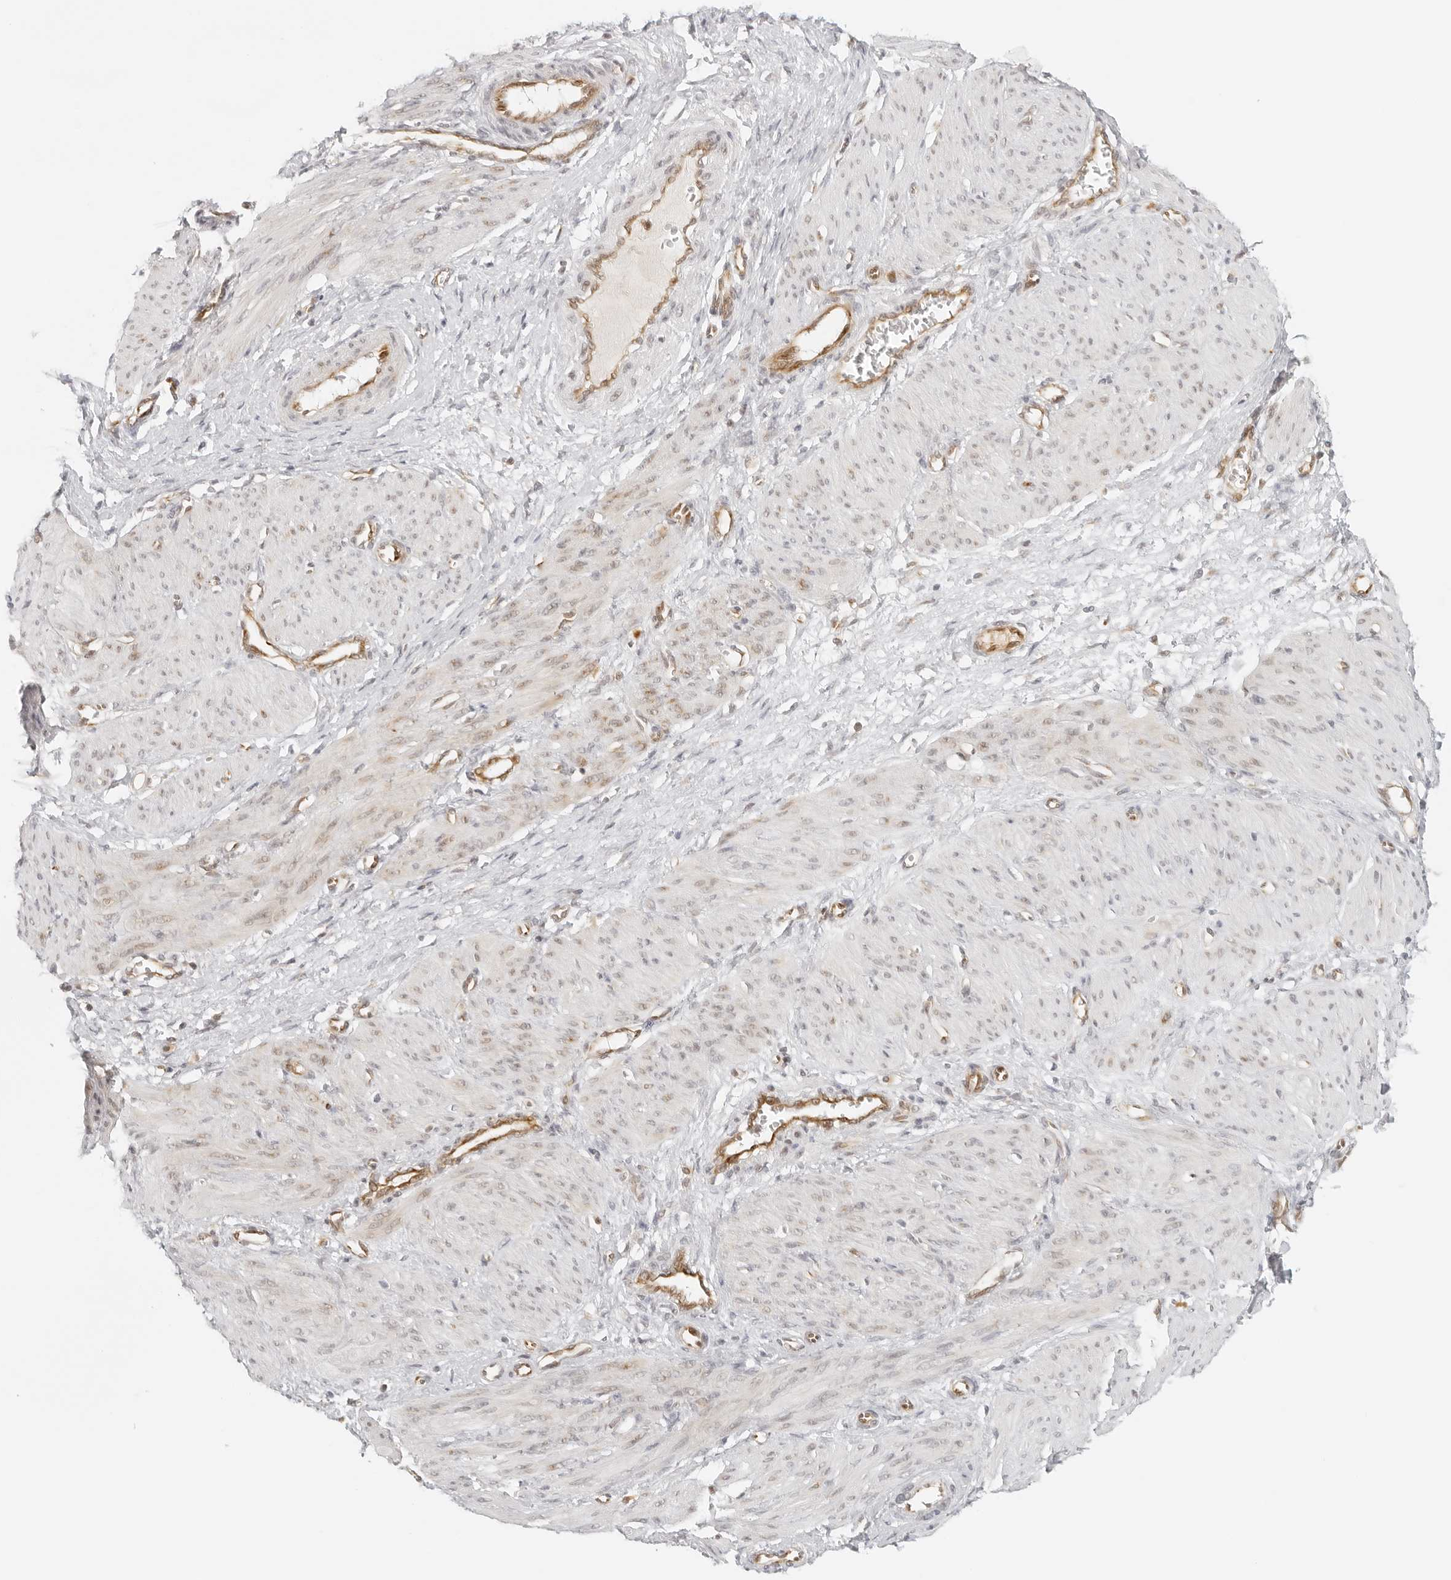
{"staining": {"intensity": "moderate", "quantity": "25%-75%", "location": "cytoplasmic/membranous,nuclear"}, "tissue": "smooth muscle", "cell_type": "Smooth muscle cells", "image_type": "normal", "snomed": [{"axis": "morphology", "description": "Normal tissue, NOS"}, {"axis": "topography", "description": "Endometrium"}], "caption": "An image of human smooth muscle stained for a protein reveals moderate cytoplasmic/membranous,nuclear brown staining in smooth muscle cells.", "gene": "EIF4G1", "patient": {"sex": "female", "age": 33}}